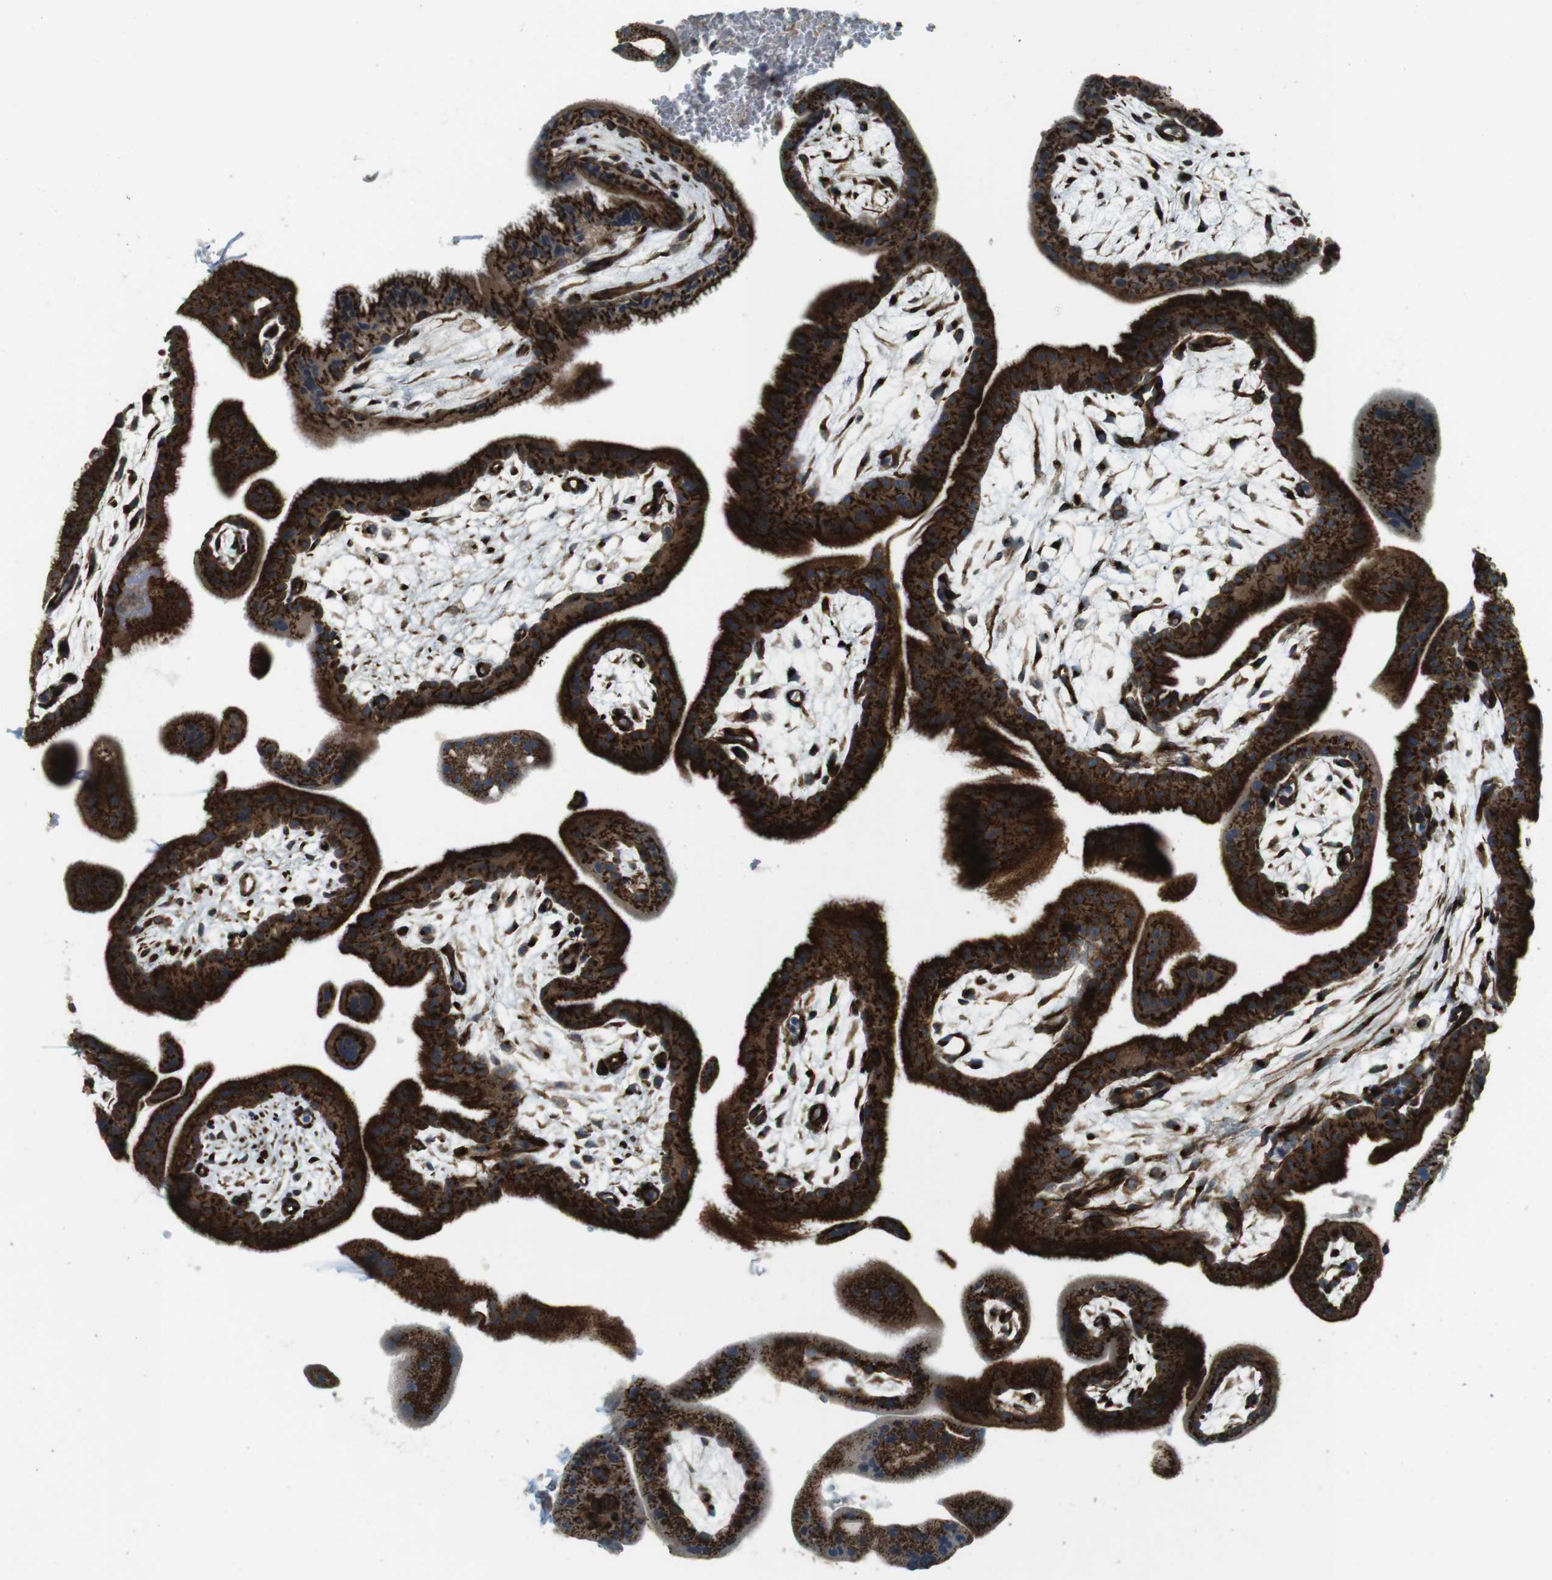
{"staining": {"intensity": "strong", "quantity": ">75%", "location": "cytoplasmic/membranous"}, "tissue": "placenta", "cell_type": "Trophoblastic cells", "image_type": "normal", "snomed": [{"axis": "morphology", "description": "Normal tissue, NOS"}, {"axis": "topography", "description": "Placenta"}], "caption": "DAB (3,3'-diaminobenzidine) immunohistochemical staining of normal human placenta exhibits strong cytoplasmic/membranous protein positivity in approximately >75% of trophoblastic cells.", "gene": "TMEM115", "patient": {"sex": "female", "age": 35}}